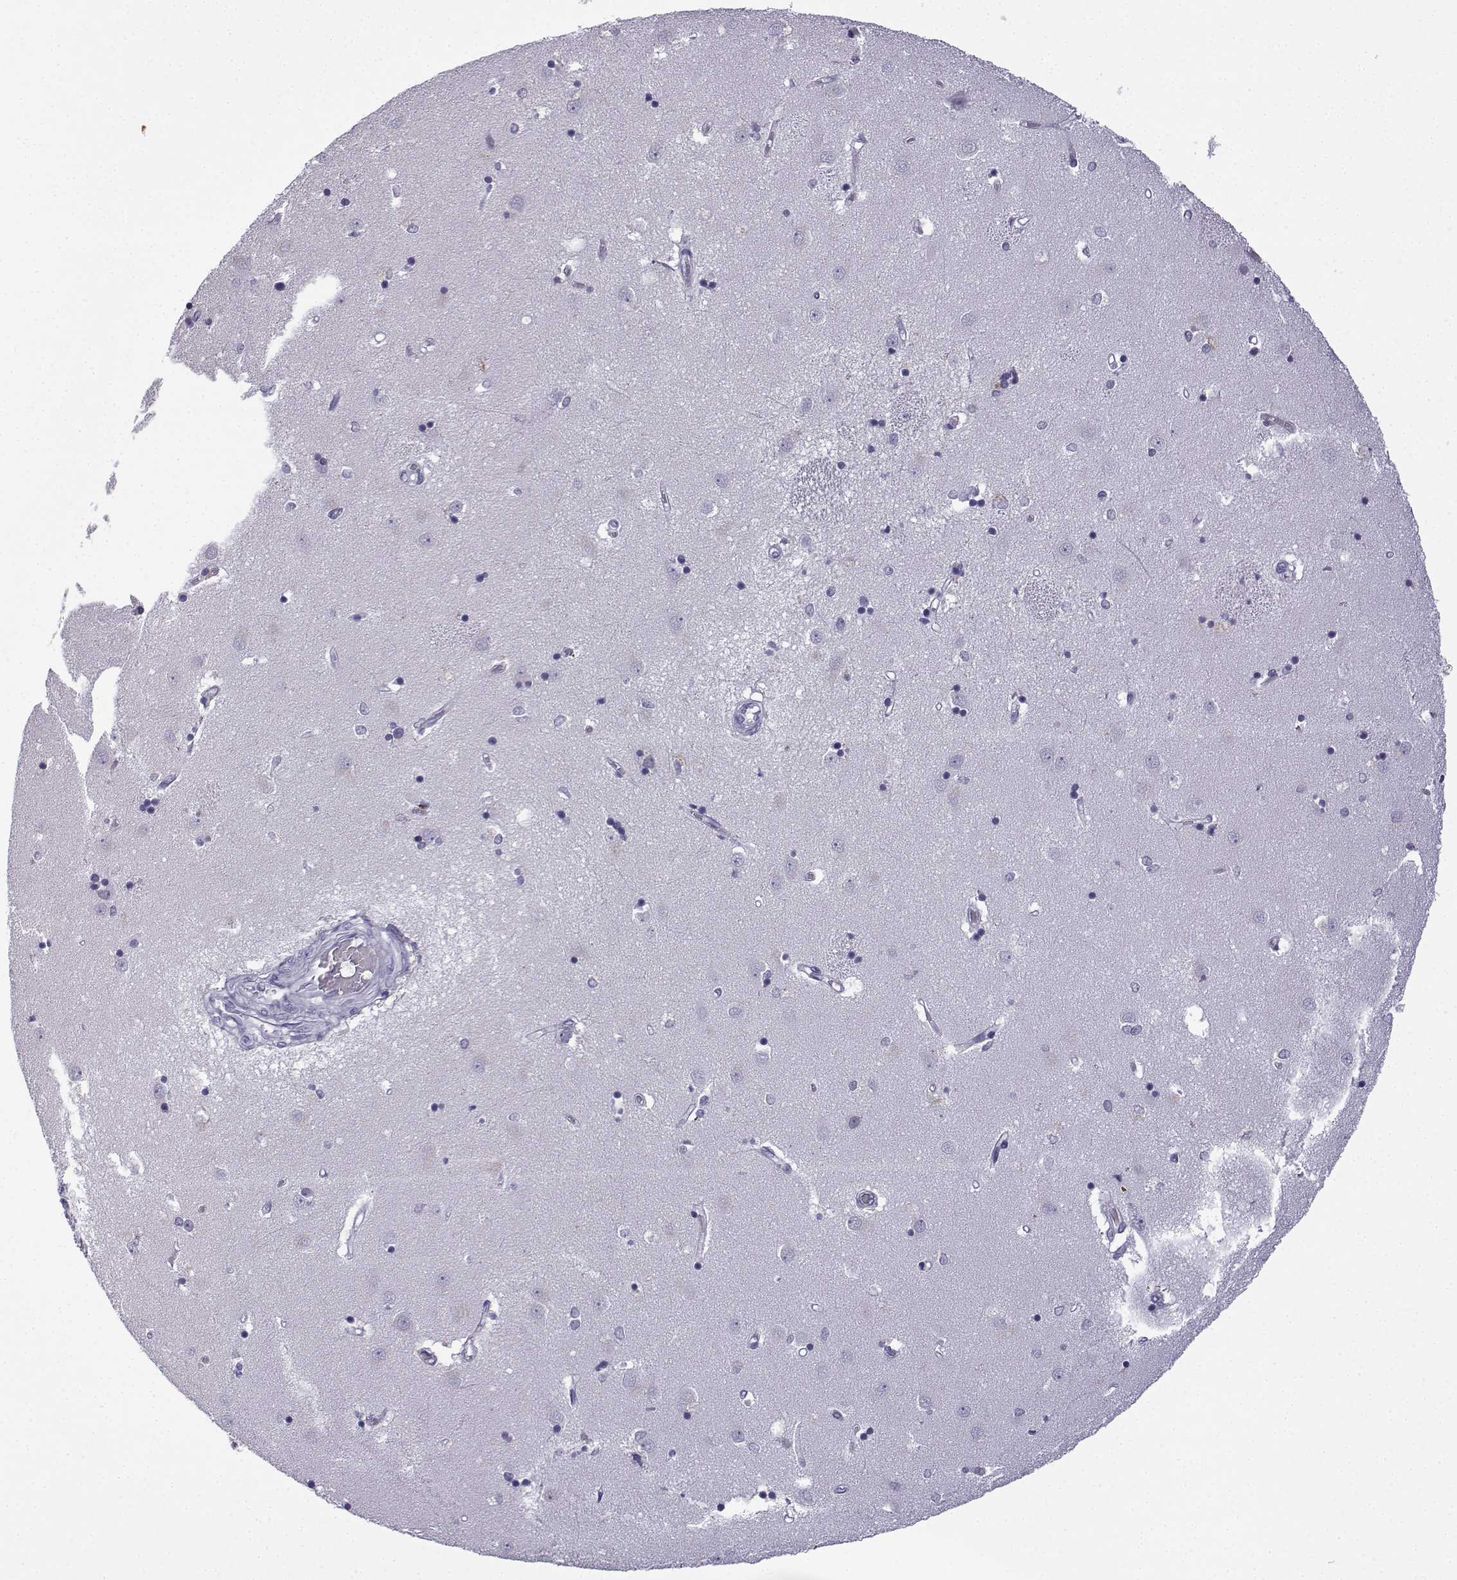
{"staining": {"intensity": "negative", "quantity": "none", "location": "none"}, "tissue": "caudate", "cell_type": "Glial cells", "image_type": "normal", "snomed": [{"axis": "morphology", "description": "Normal tissue, NOS"}, {"axis": "topography", "description": "Lateral ventricle wall"}], "caption": "A high-resolution photomicrograph shows immunohistochemistry (IHC) staining of unremarkable caudate, which displays no significant expression in glial cells. Brightfield microscopy of immunohistochemistry (IHC) stained with DAB (3,3'-diaminobenzidine) (brown) and hematoxylin (blue), captured at high magnification.", "gene": "MRGBP", "patient": {"sex": "male", "age": 54}}